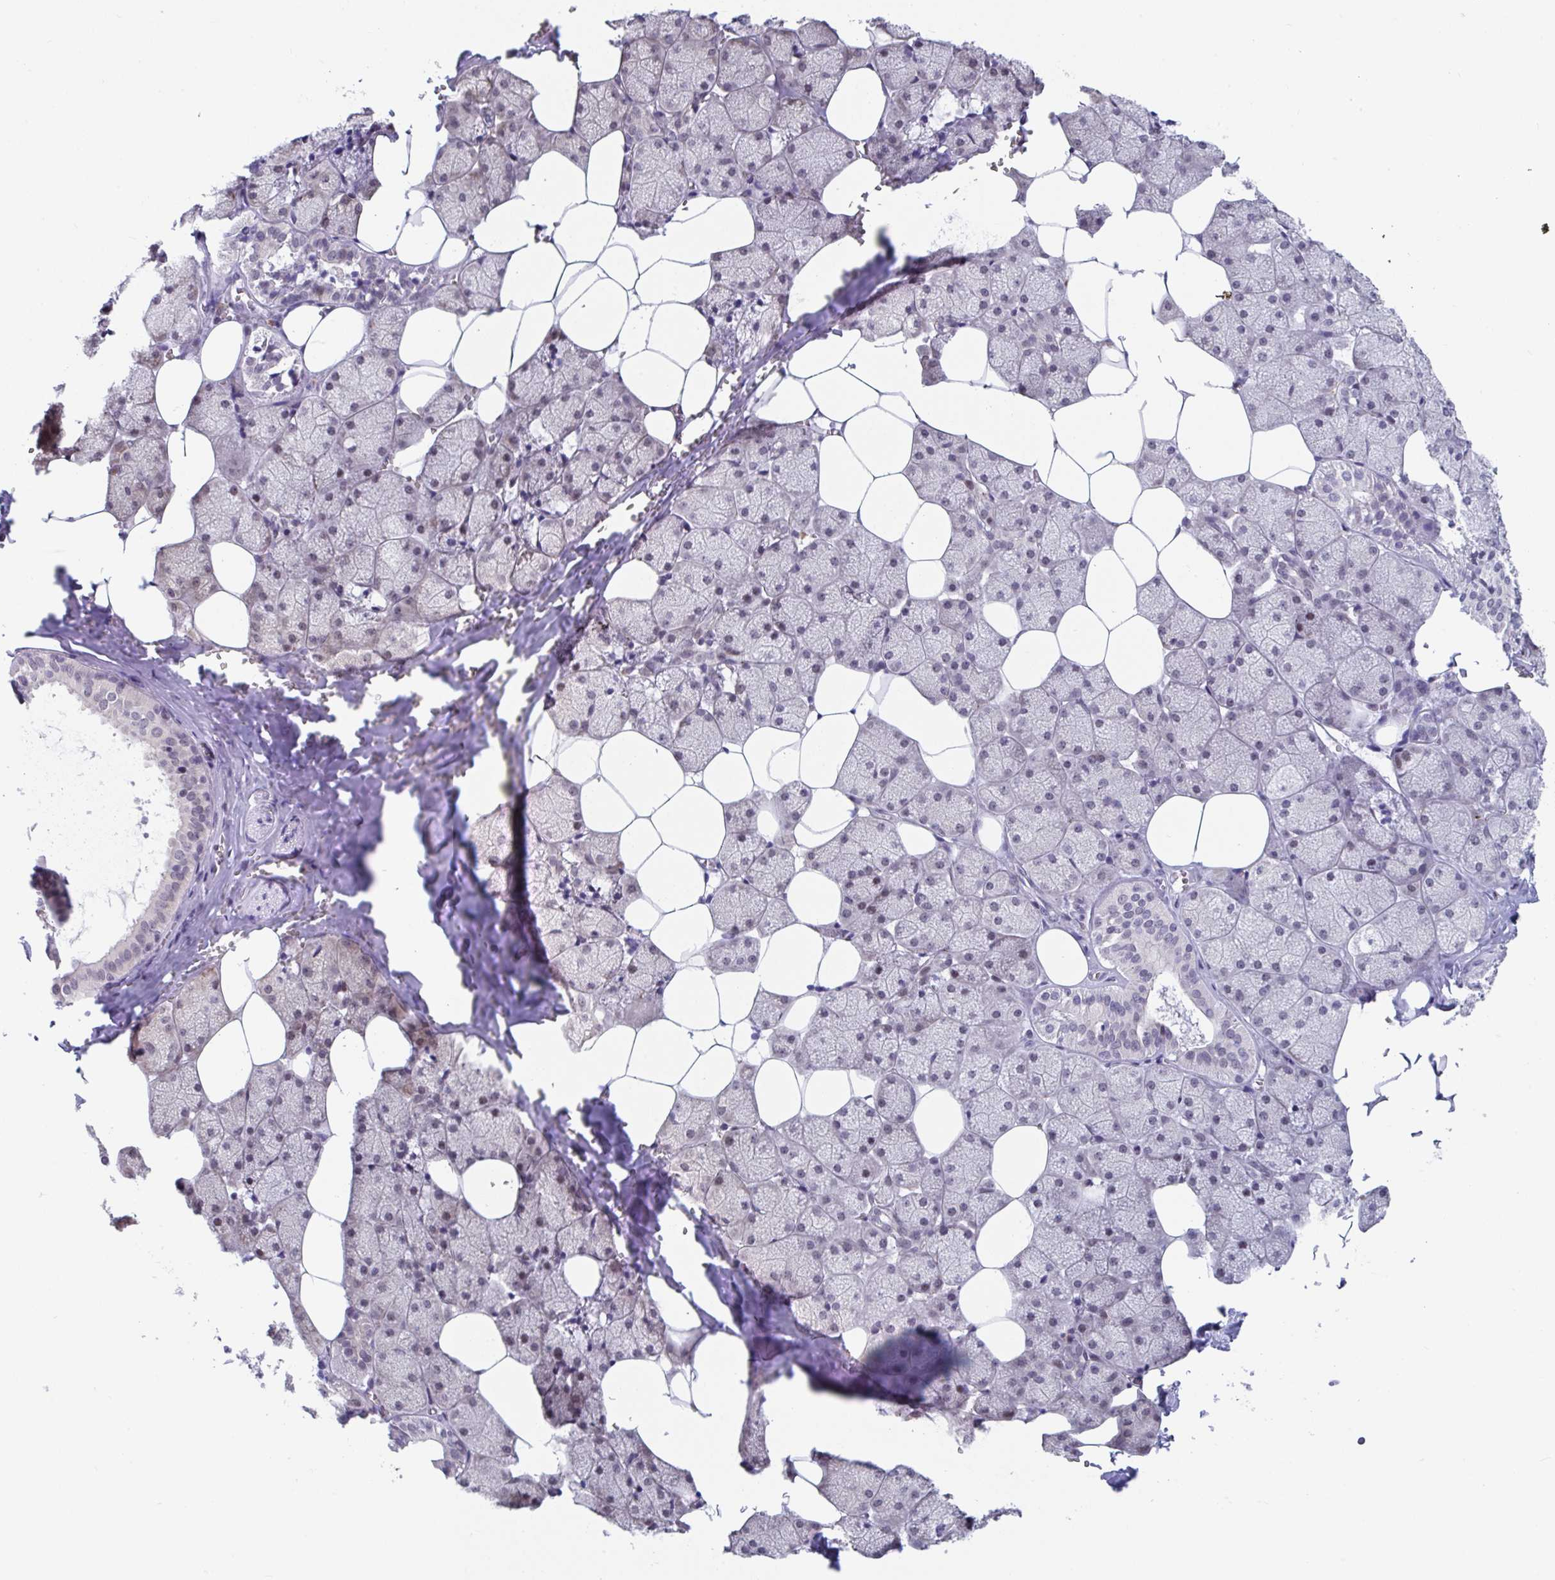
{"staining": {"intensity": "moderate", "quantity": "25%-75%", "location": "nuclear"}, "tissue": "salivary gland", "cell_type": "Glandular cells", "image_type": "normal", "snomed": [{"axis": "morphology", "description": "Normal tissue, NOS"}, {"axis": "topography", "description": "Salivary gland"}, {"axis": "topography", "description": "Peripheral nerve tissue"}], "caption": "About 25%-75% of glandular cells in normal salivary gland demonstrate moderate nuclear protein staining as visualized by brown immunohistochemical staining.", "gene": "WDR72", "patient": {"sex": "male", "age": 38}}